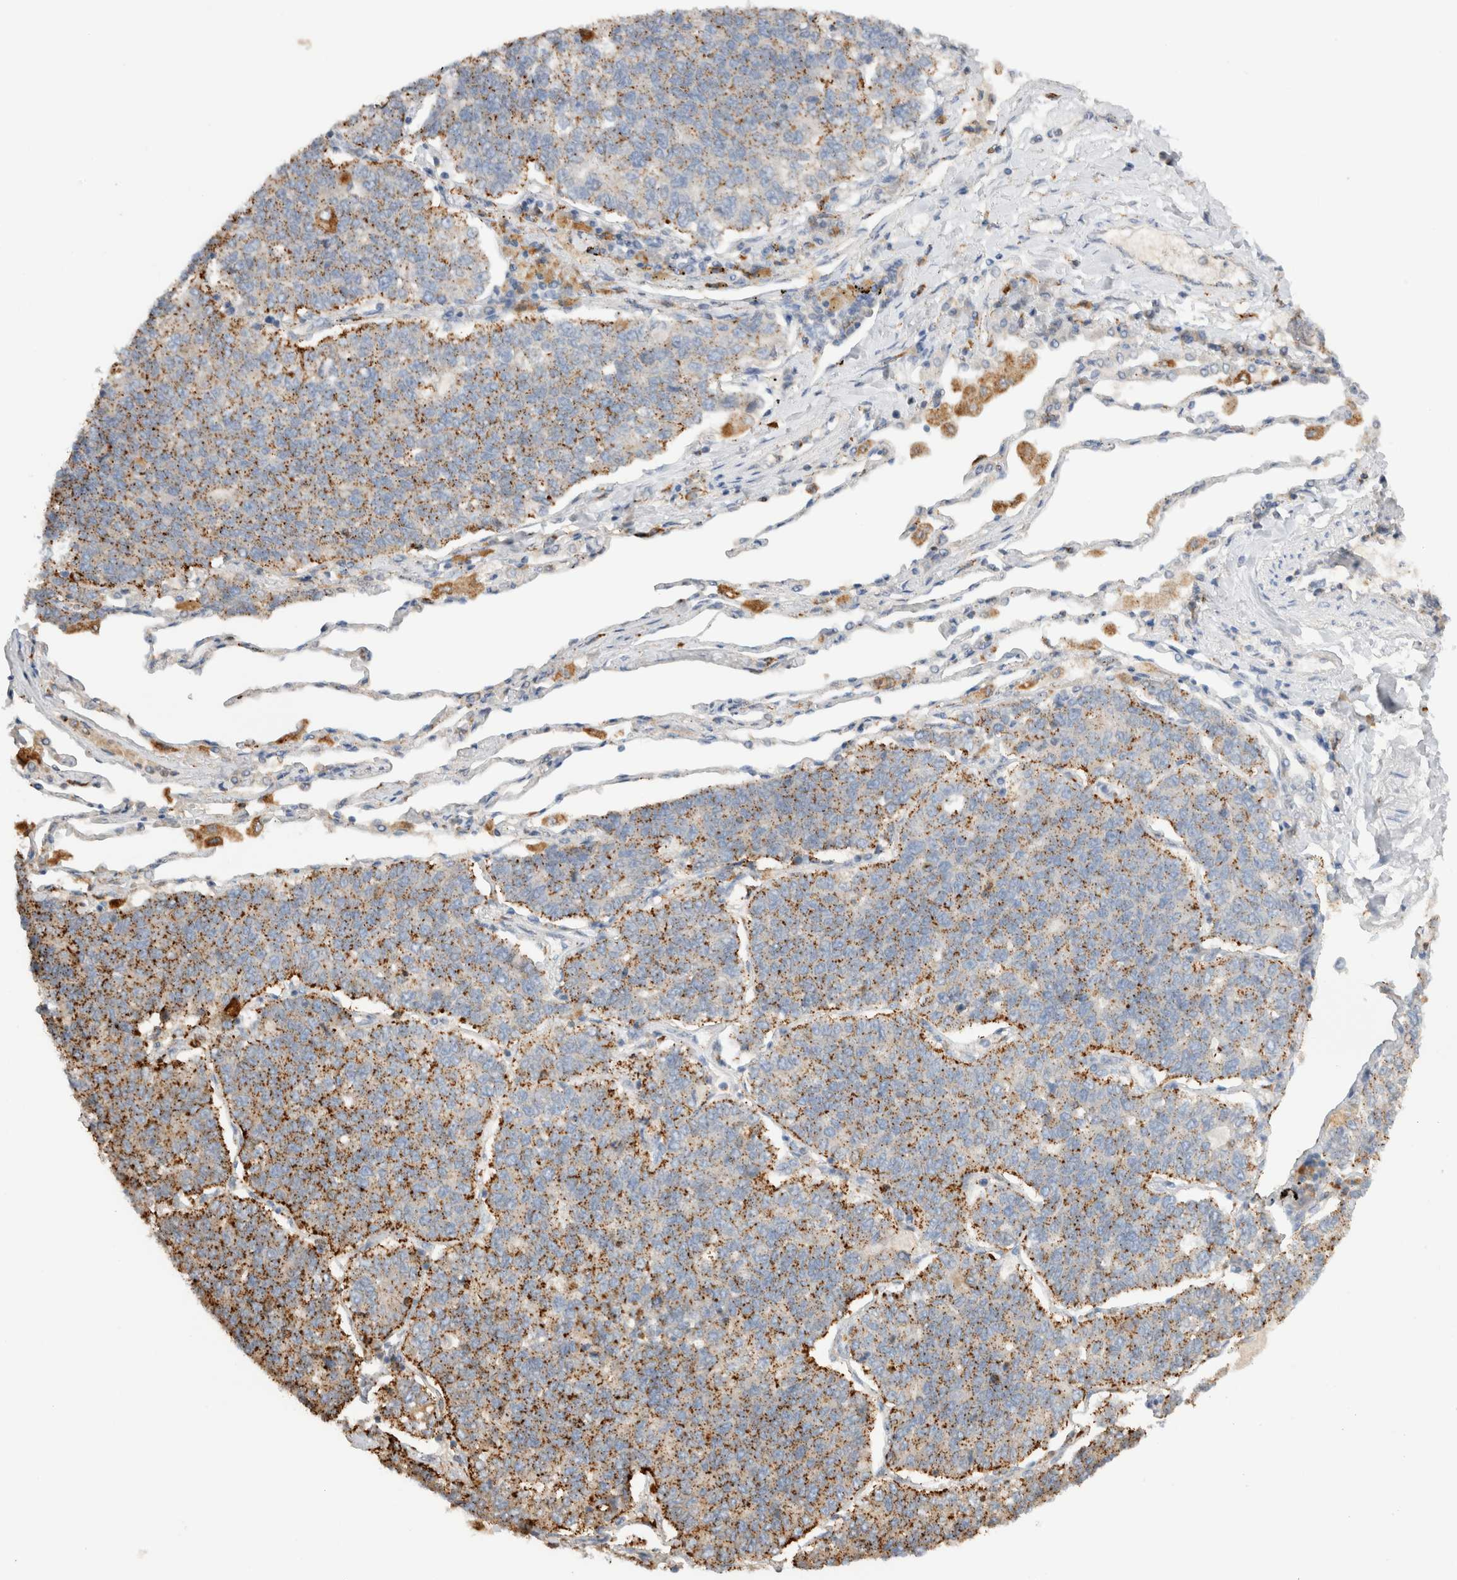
{"staining": {"intensity": "moderate", "quantity": ">75%", "location": "cytoplasmic/membranous"}, "tissue": "lung cancer", "cell_type": "Tumor cells", "image_type": "cancer", "snomed": [{"axis": "morphology", "description": "Adenocarcinoma, NOS"}, {"axis": "topography", "description": "Lung"}], "caption": "Immunohistochemistry (IHC) image of adenocarcinoma (lung) stained for a protein (brown), which demonstrates medium levels of moderate cytoplasmic/membranous expression in approximately >75% of tumor cells.", "gene": "GNS", "patient": {"sex": "male", "age": 49}}